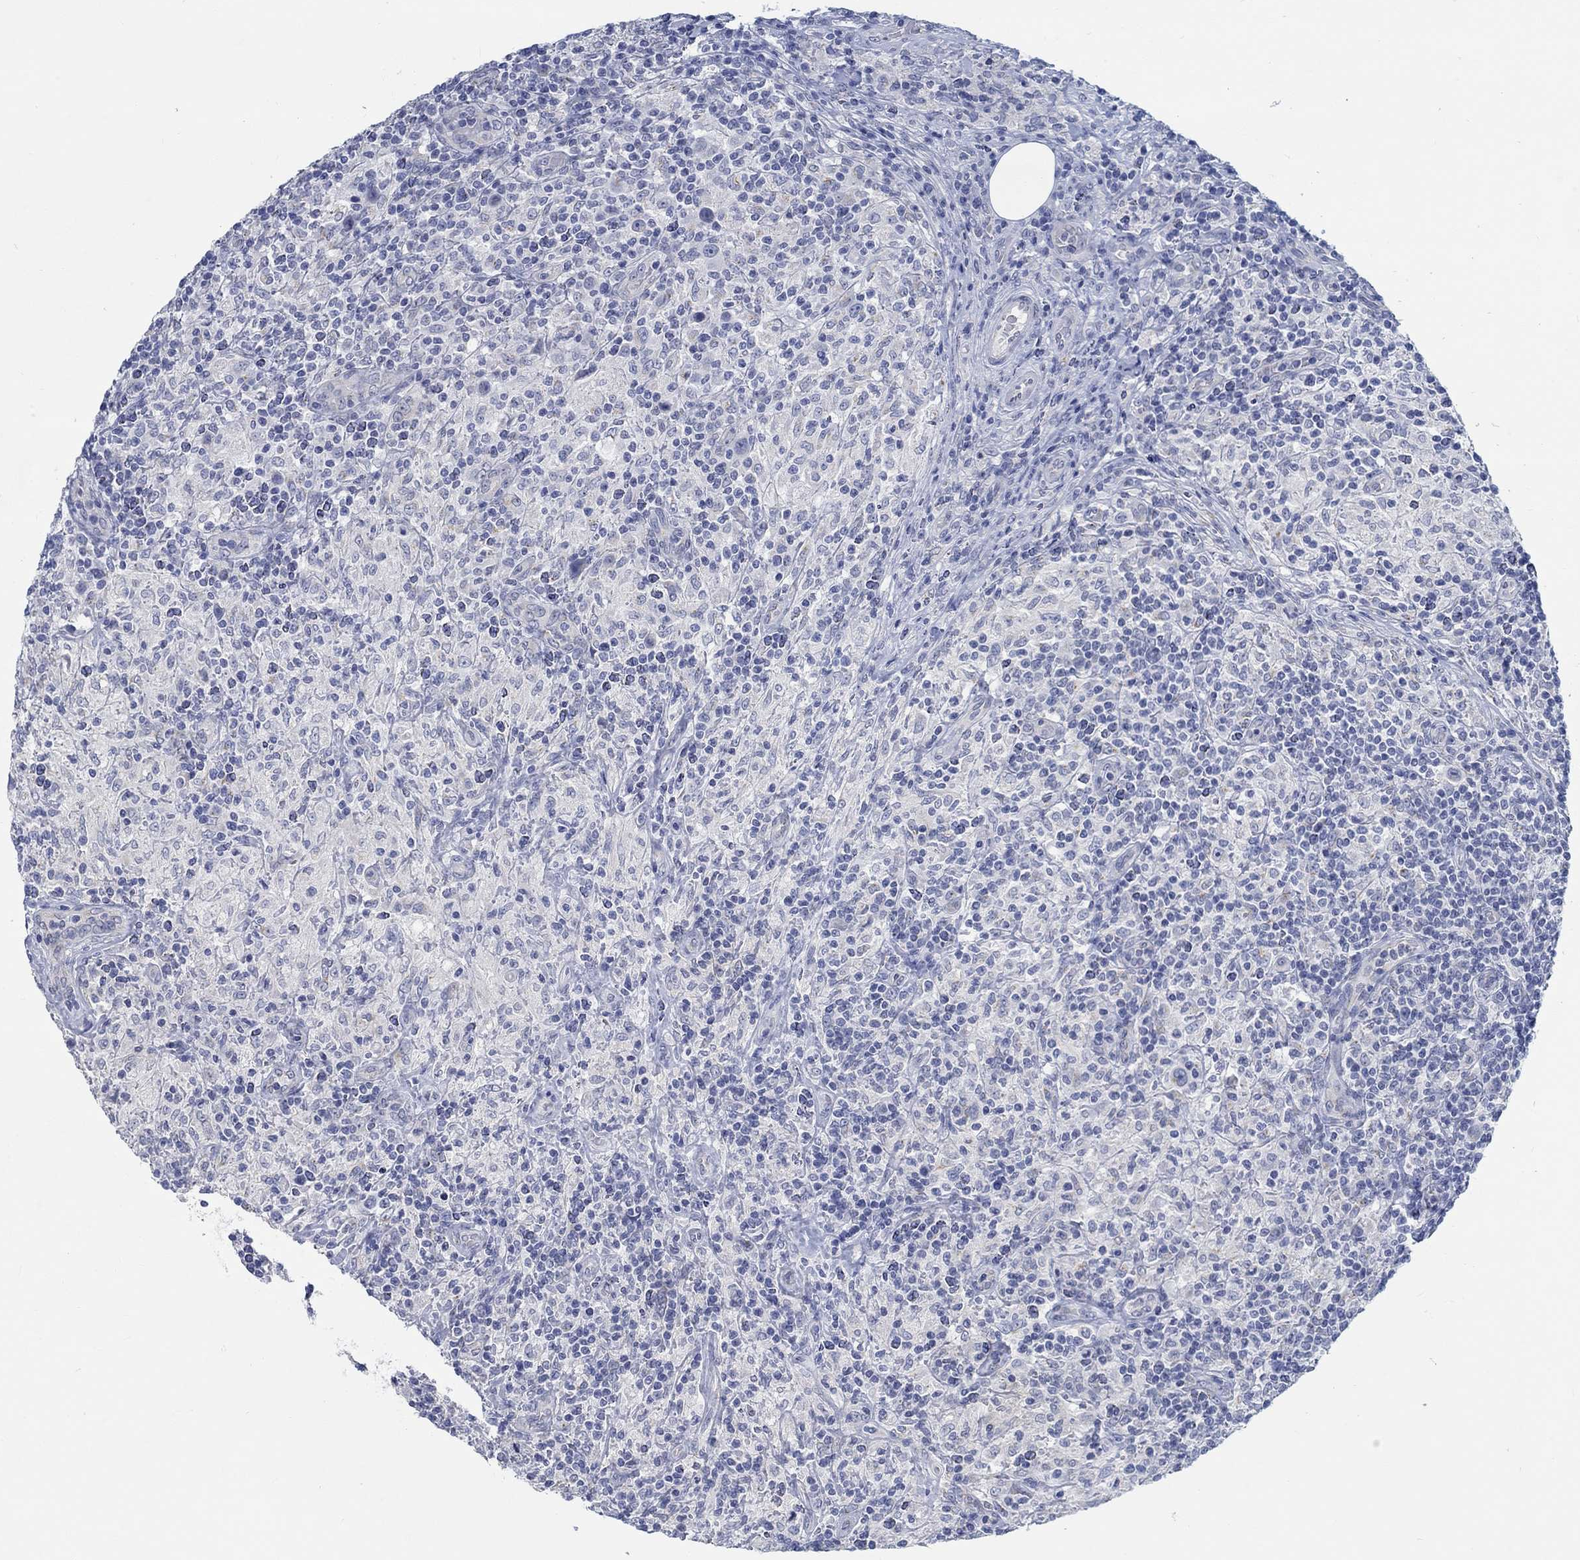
{"staining": {"intensity": "negative", "quantity": "none", "location": "none"}, "tissue": "lymphoma", "cell_type": "Tumor cells", "image_type": "cancer", "snomed": [{"axis": "morphology", "description": "Hodgkin's disease, NOS"}, {"axis": "topography", "description": "Lymph node"}], "caption": "A histopathology image of Hodgkin's disease stained for a protein demonstrates no brown staining in tumor cells. Nuclei are stained in blue.", "gene": "TEKT4", "patient": {"sex": "male", "age": 70}}